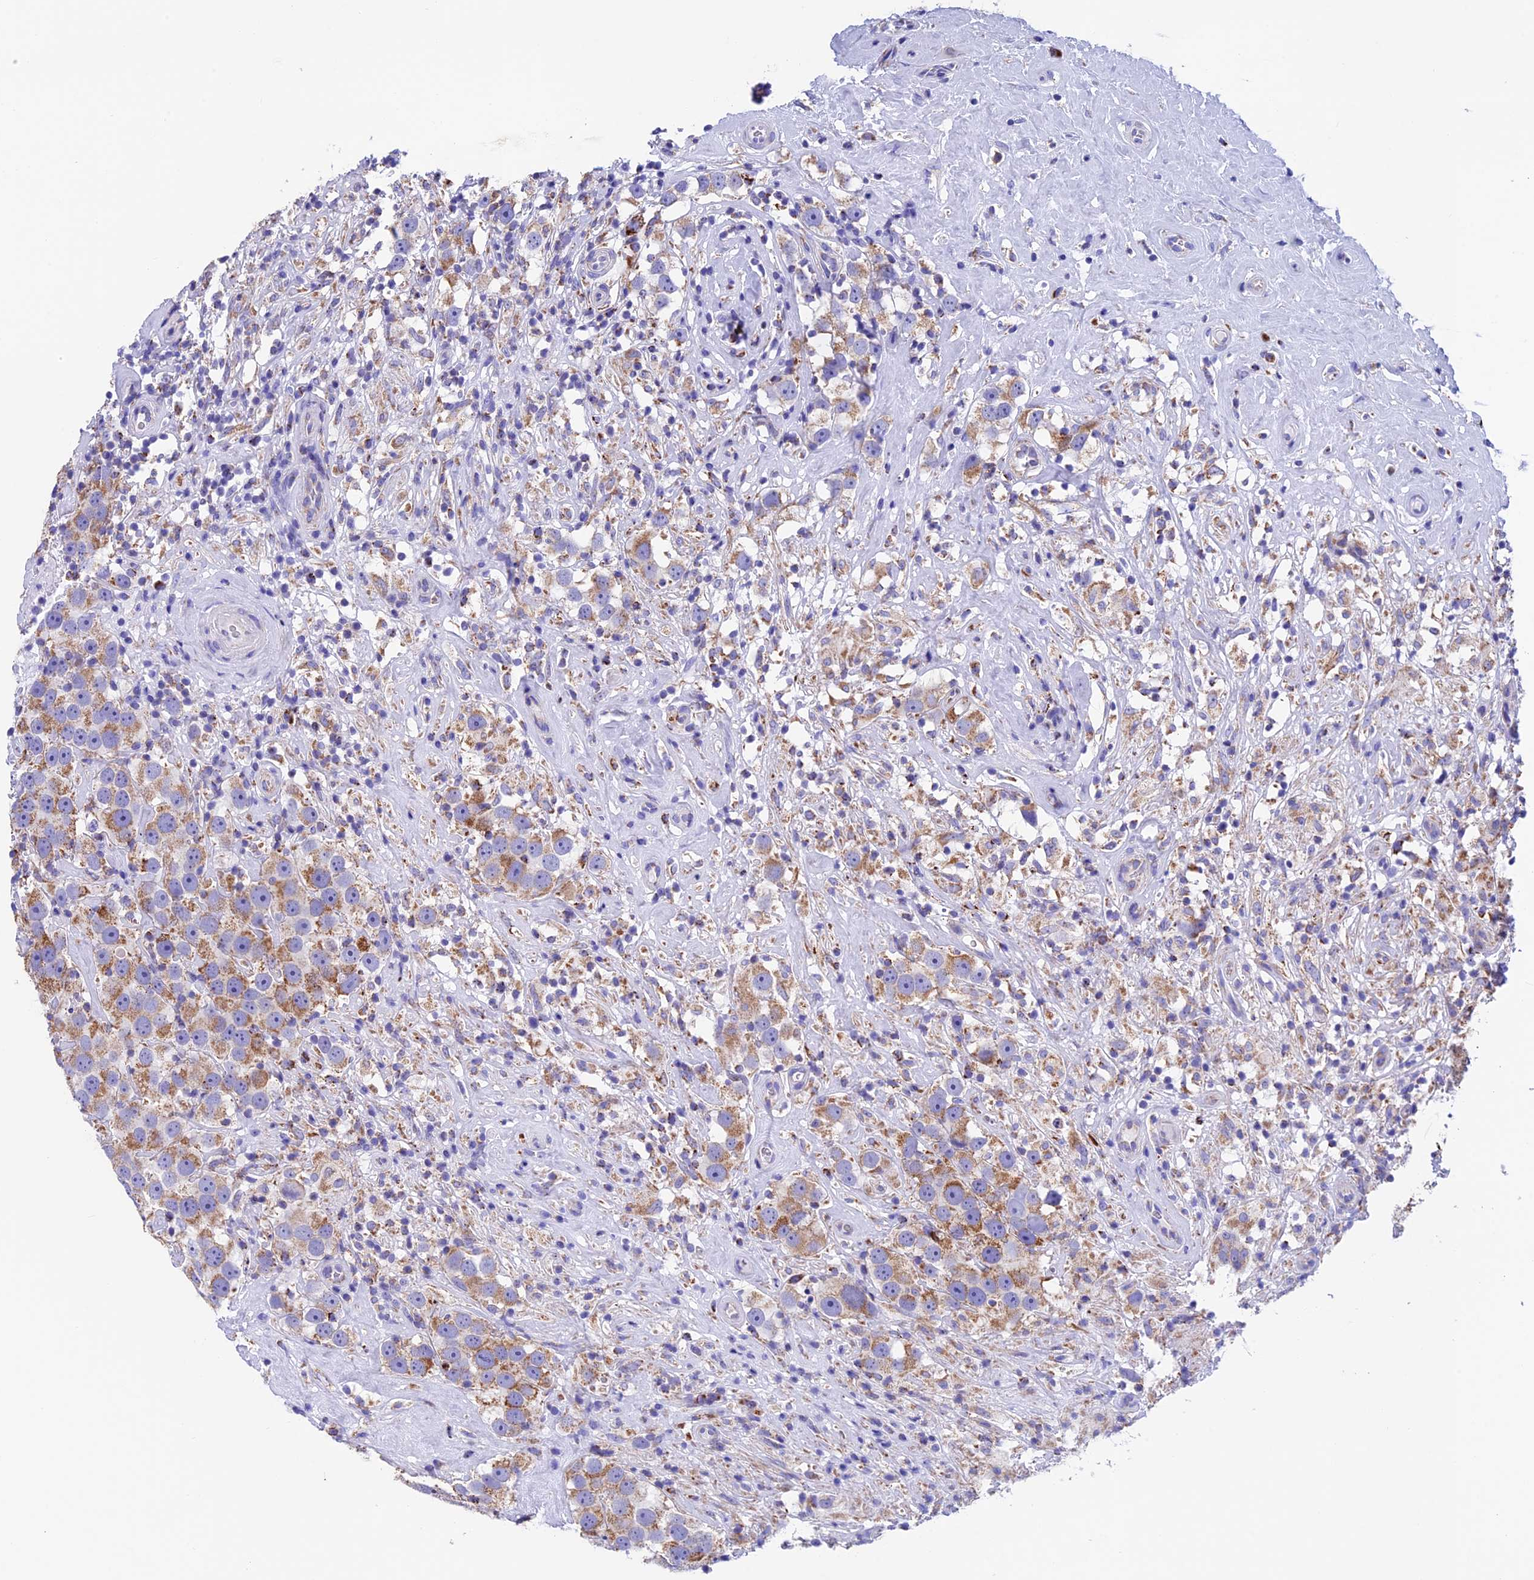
{"staining": {"intensity": "moderate", "quantity": ">75%", "location": "cytoplasmic/membranous"}, "tissue": "testis cancer", "cell_type": "Tumor cells", "image_type": "cancer", "snomed": [{"axis": "morphology", "description": "Seminoma, NOS"}, {"axis": "topography", "description": "Testis"}], "caption": "Brown immunohistochemical staining in human seminoma (testis) shows moderate cytoplasmic/membranous positivity in approximately >75% of tumor cells. Using DAB (brown) and hematoxylin (blue) stains, captured at high magnification using brightfield microscopy.", "gene": "SLC8B1", "patient": {"sex": "male", "age": 49}}